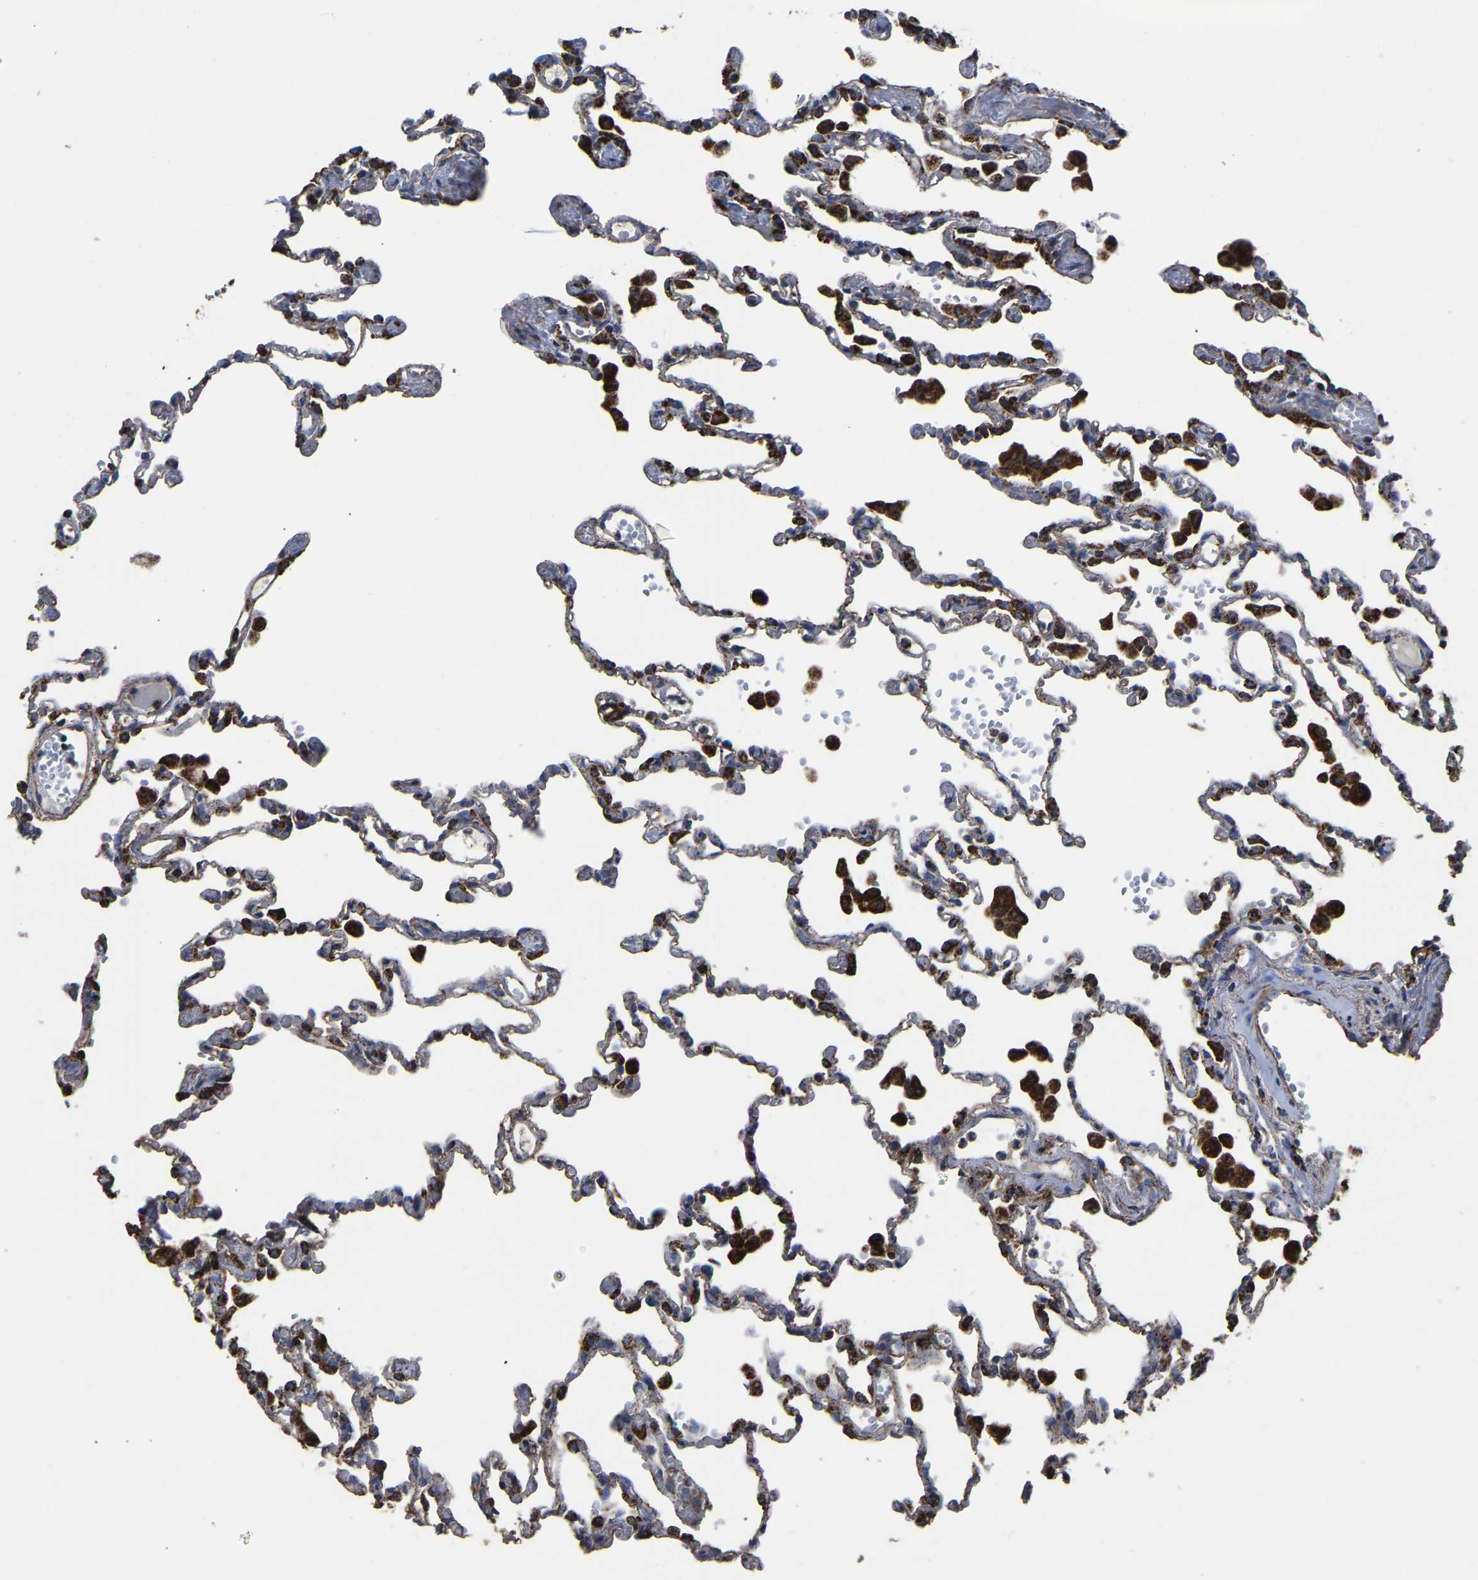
{"staining": {"intensity": "moderate", "quantity": "<25%", "location": "cytoplasmic/membranous"}, "tissue": "lung", "cell_type": "Alveolar cells", "image_type": "normal", "snomed": [{"axis": "morphology", "description": "Normal tissue, NOS"}, {"axis": "topography", "description": "Bronchus"}, {"axis": "topography", "description": "Lung"}], "caption": "Unremarkable lung was stained to show a protein in brown. There is low levels of moderate cytoplasmic/membranous positivity in approximately <25% of alveolar cells.", "gene": "ETFA", "patient": {"sex": "female", "age": 49}}